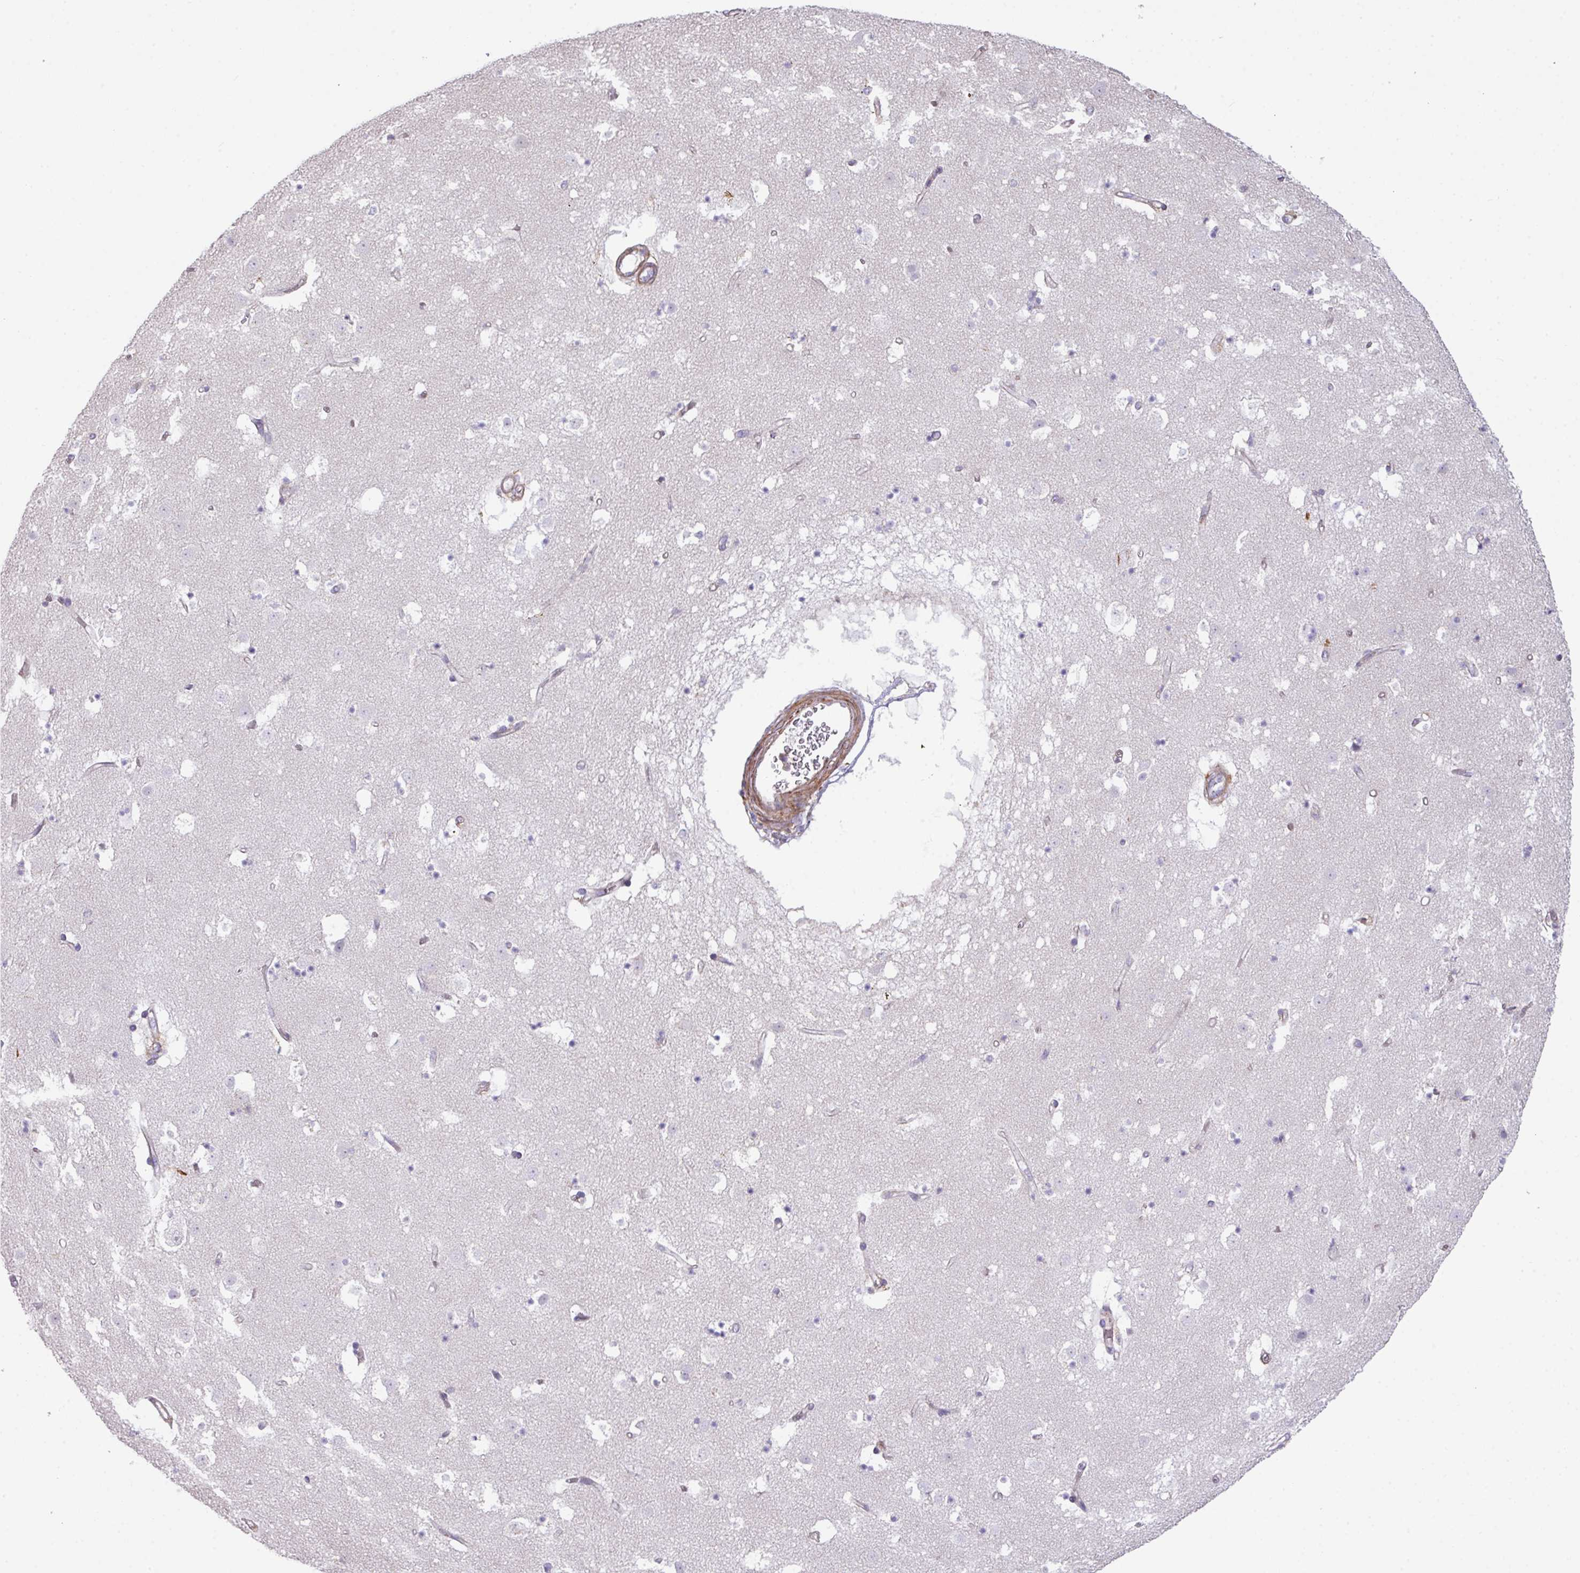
{"staining": {"intensity": "negative", "quantity": "none", "location": "none"}, "tissue": "caudate", "cell_type": "Glial cells", "image_type": "normal", "snomed": [{"axis": "morphology", "description": "Normal tissue, NOS"}, {"axis": "topography", "description": "Lateral ventricle wall"}], "caption": "This is a histopathology image of immunohistochemistry staining of benign caudate, which shows no staining in glial cells.", "gene": "LRRC41", "patient": {"sex": "male", "age": 58}}